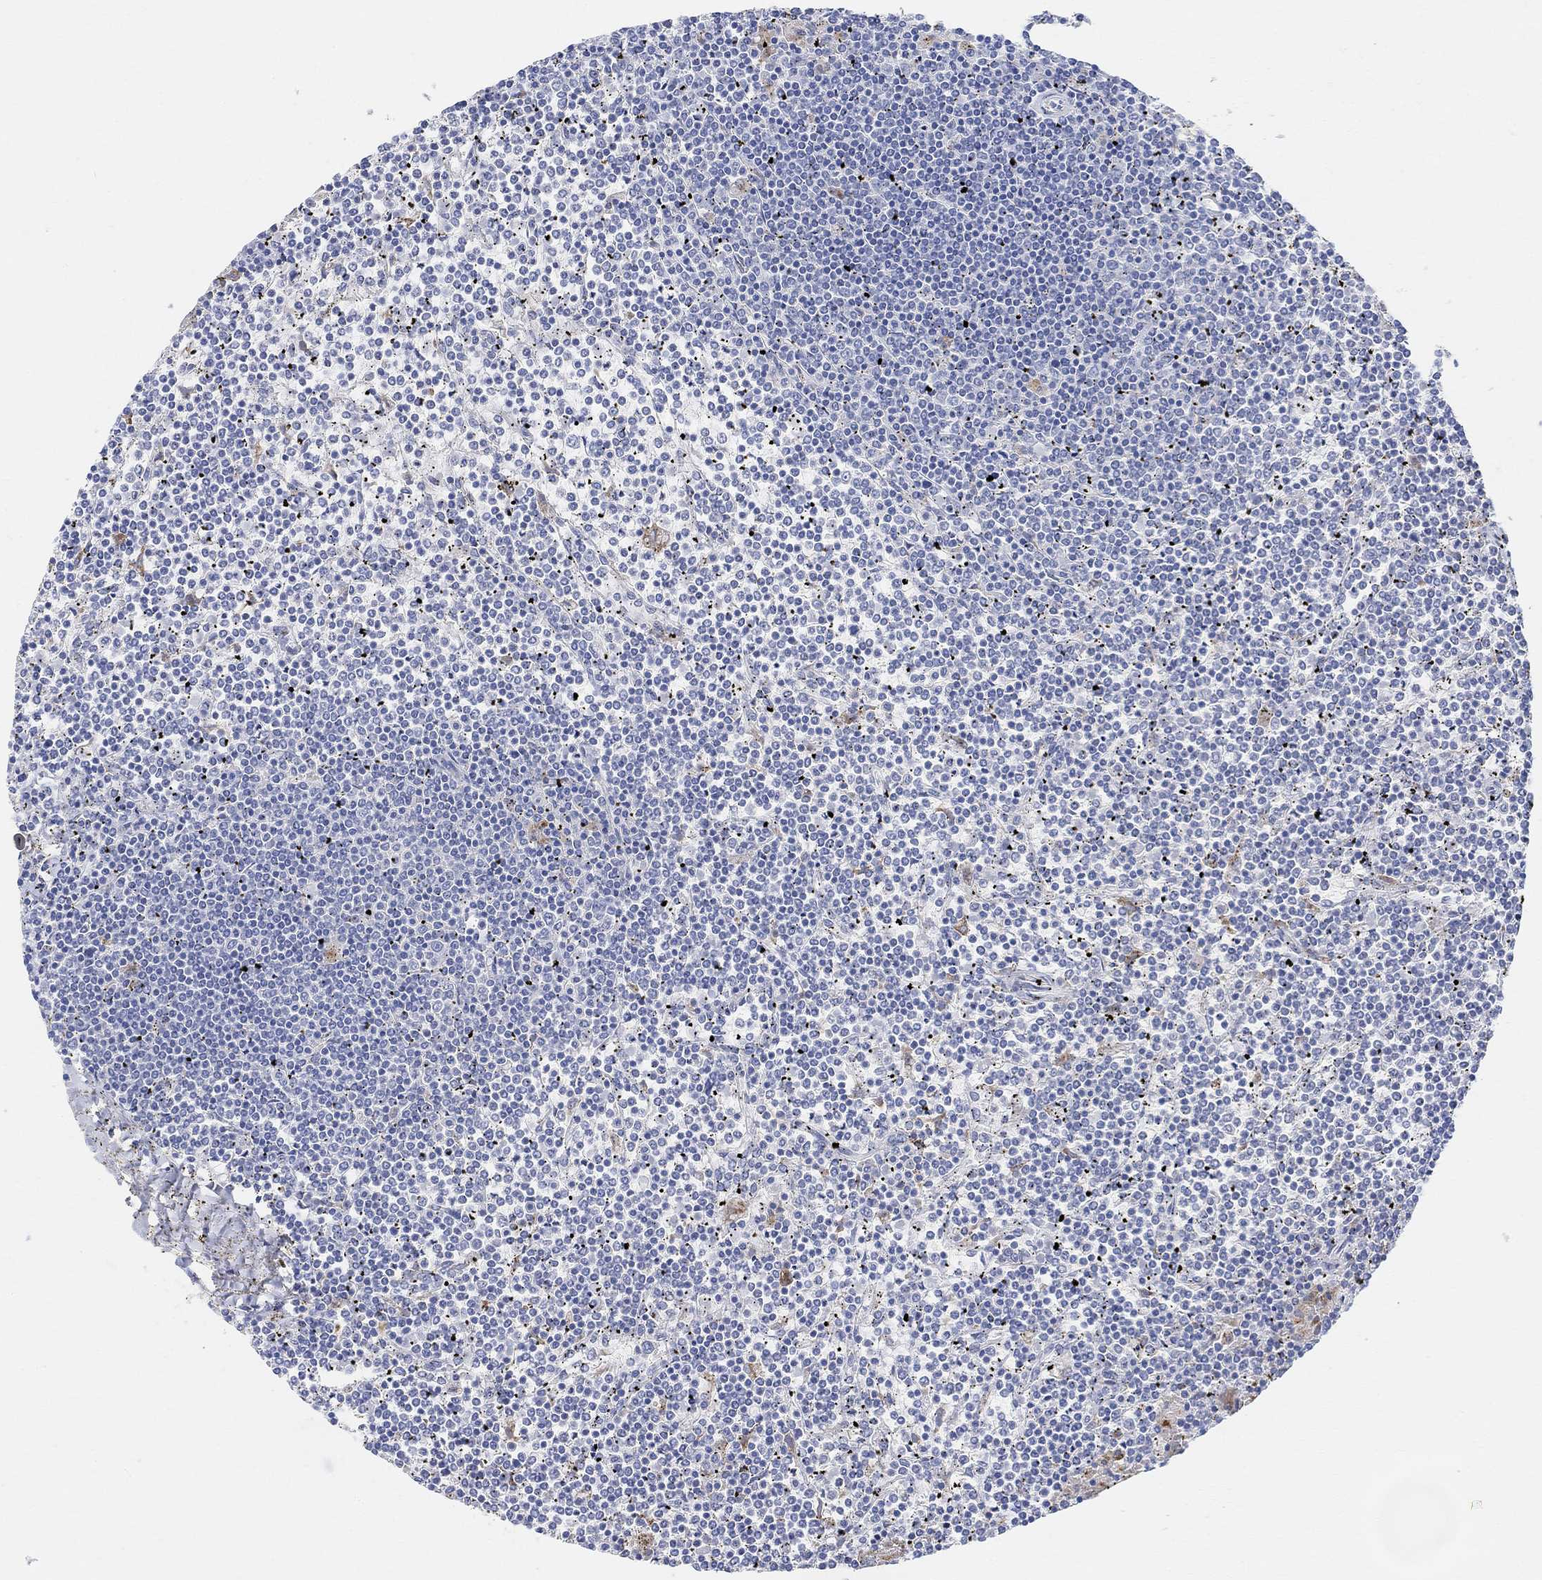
{"staining": {"intensity": "negative", "quantity": "none", "location": "none"}, "tissue": "lymphoma", "cell_type": "Tumor cells", "image_type": "cancer", "snomed": [{"axis": "morphology", "description": "Malignant lymphoma, non-Hodgkin's type, Low grade"}, {"axis": "topography", "description": "Spleen"}], "caption": "A photomicrograph of human lymphoma is negative for staining in tumor cells.", "gene": "RETNLB", "patient": {"sex": "female", "age": 19}}